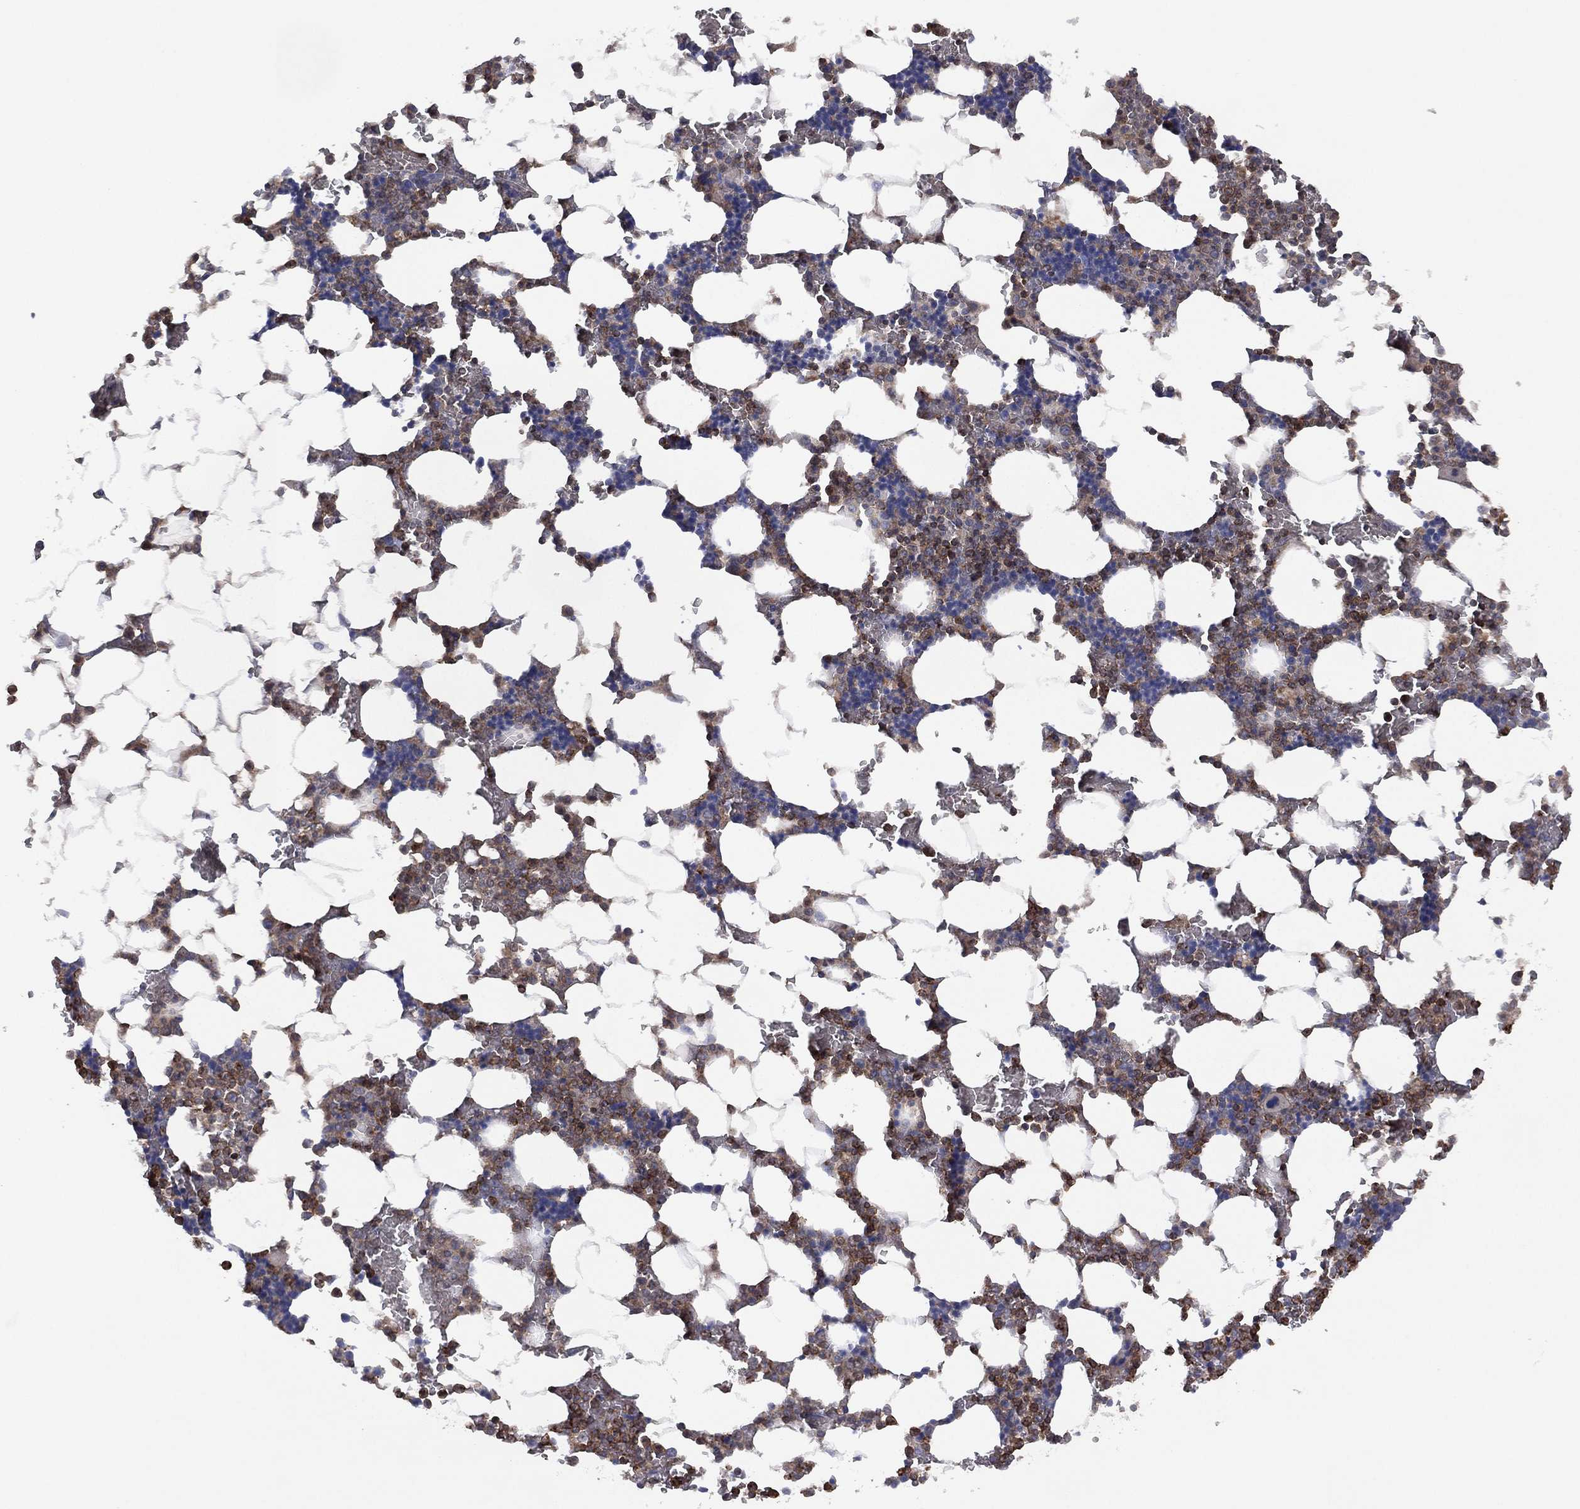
{"staining": {"intensity": "moderate", "quantity": "25%-75%", "location": "cytoplasmic/membranous"}, "tissue": "bone marrow", "cell_type": "Hematopoietic cells", "image_type": "normal", "snomed": [{"axis": "morphology", "description": "Normal tissue, NOS"}, {"axis": "topography", "description": "Bone marrow"}], "caption": "Immunohistochemistry (IHC) photomicrograph of unremarkable bone marrow: bone marrow stained using IHC exhibits medium levels of moderate protein expression localized specifically in the cytoplasmic/membranous of hematopoietic cells, appearing as a cytoplasmic/membranous brown color.", "gene": "DOCK8", "patient": {"sex": "male", "age": 51}}